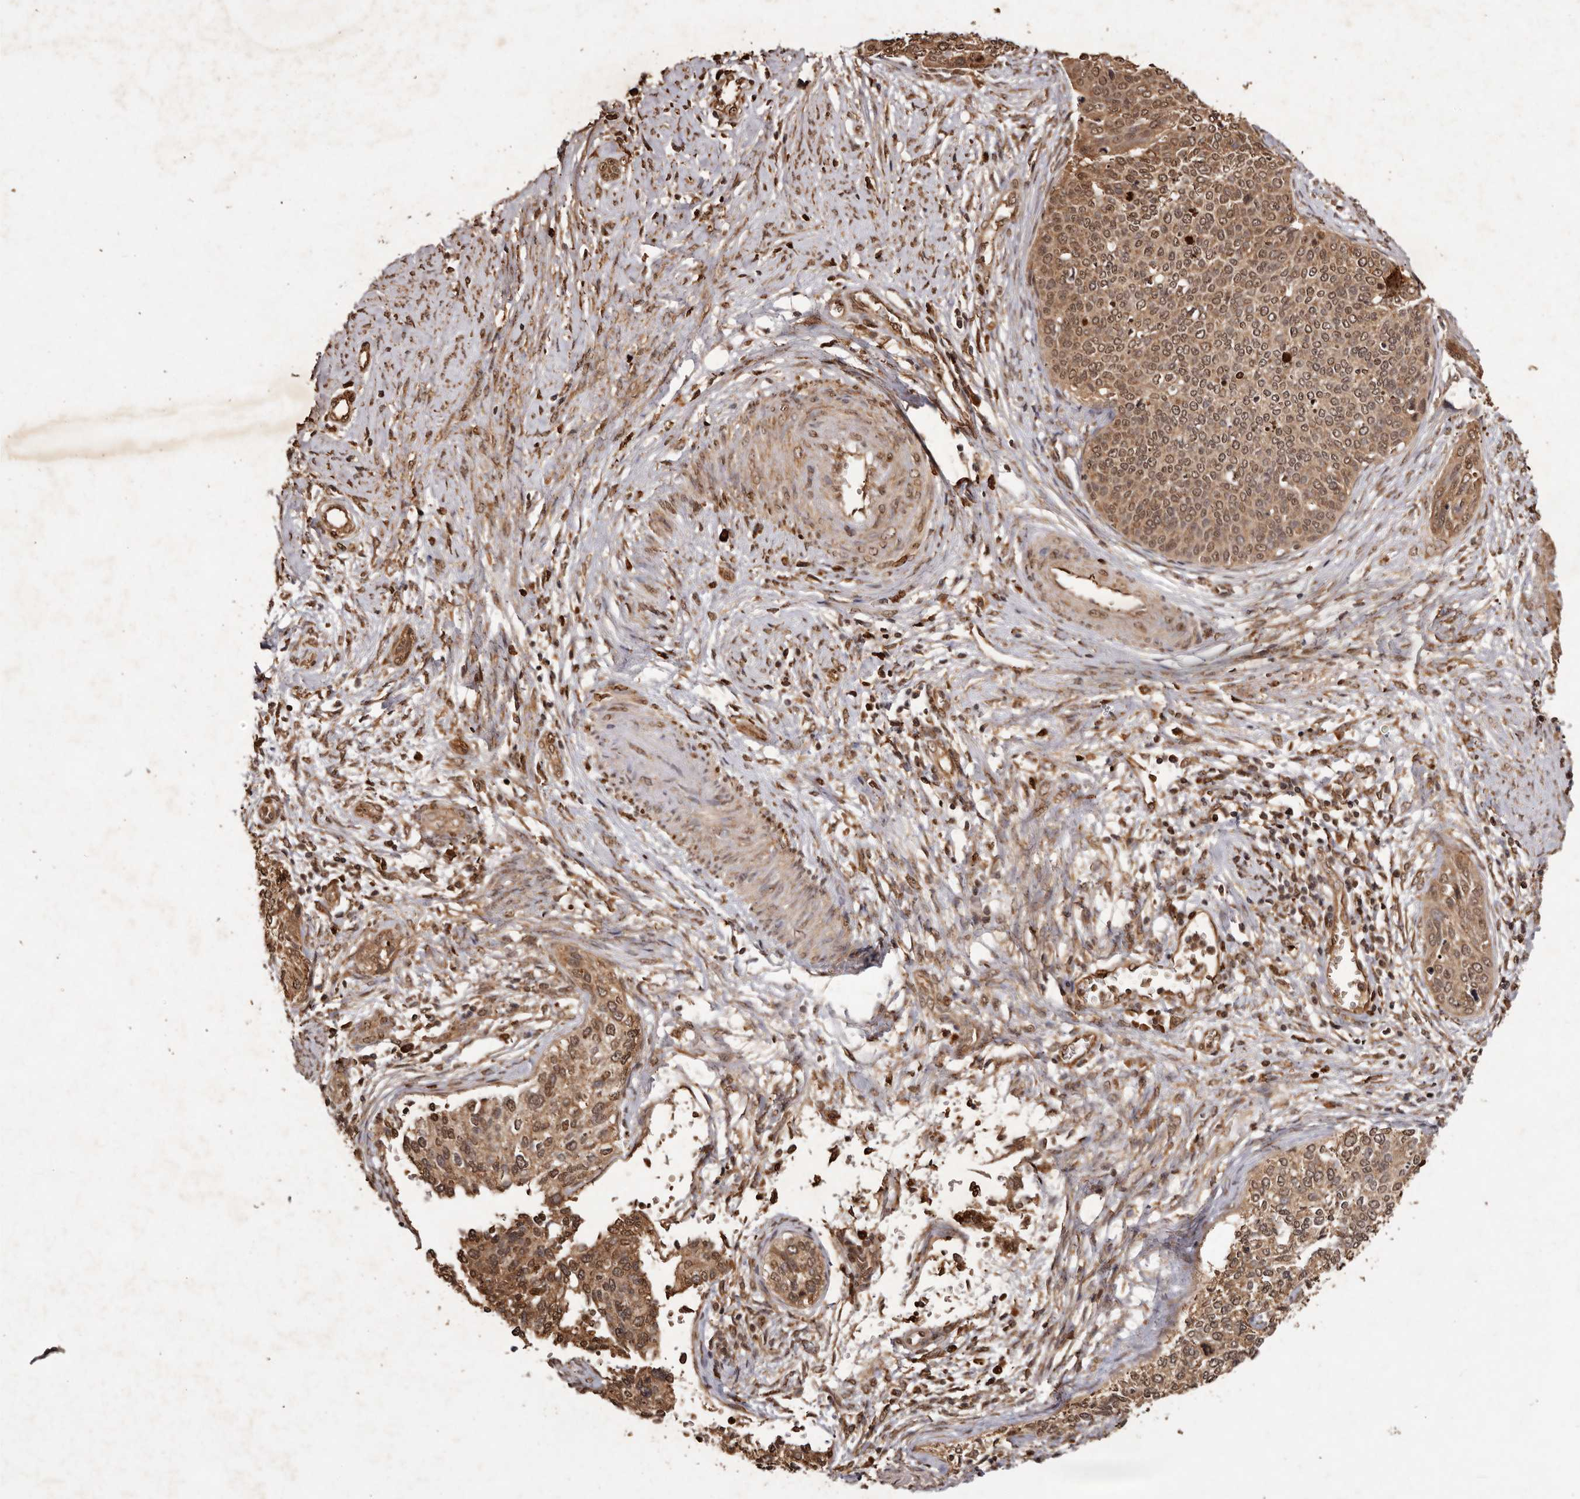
{"staining": {"intensity": "moderate", "quantity": ">75%", "location": "cytoplasmic/membranous,nuclear"}, "tissue": "cervical cancer", "cell_type": "Tumor cells", "image_type": "cancer", "snomed": [{"axis": "morphology", "description": "Squamous cell carcinoma, NOS"}, {"axis": "topography", "description": "Cervix"}], "caption": "The immunohistochemical stain highlights moderate cytoplasmic/membranous and nuclear expression in tumor cells of squamous cell carcinoma (cervical) tissue.", "gene": "NOTCH1", "patient": {"sex": "female", "age": 37}}